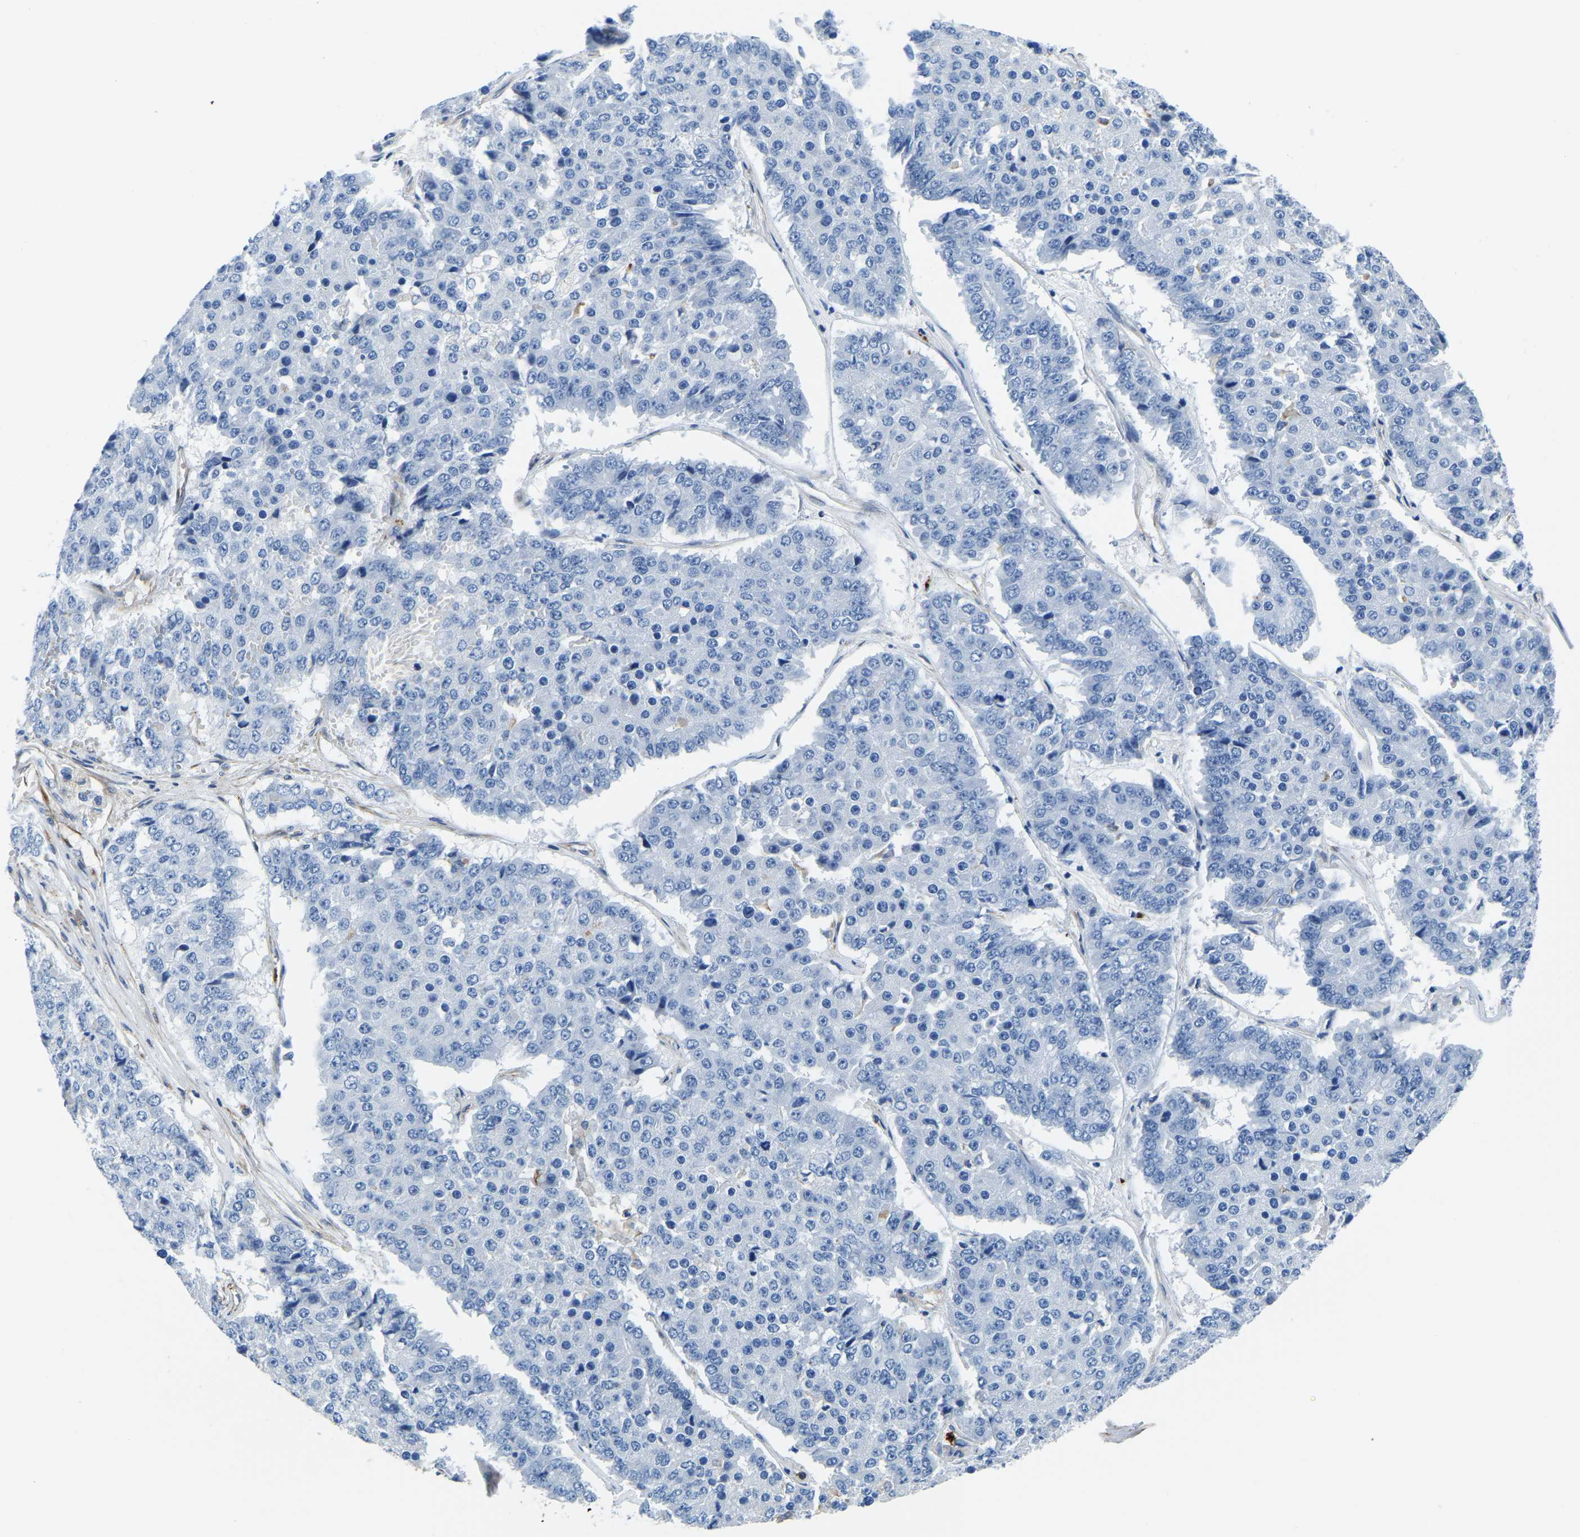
{"staining": {"intensity": "negative", "quantity": "none", "location": "none"}, "tissue": "pancreatic cancer", "cell_type": "Tumor cells", "image_type": "cancer", "snomed": [{"axis": "morphology", "description": "Adenocarcinoma, NOS"}, {"axis": "topography", "description": "Pancreas"}], "caption": "There is no significant positivity in tumor cells of pancreatic cancer (adenocarcinoma).", "gene": "MS4A3", "patient": {"sex": "male", "age": 50}}